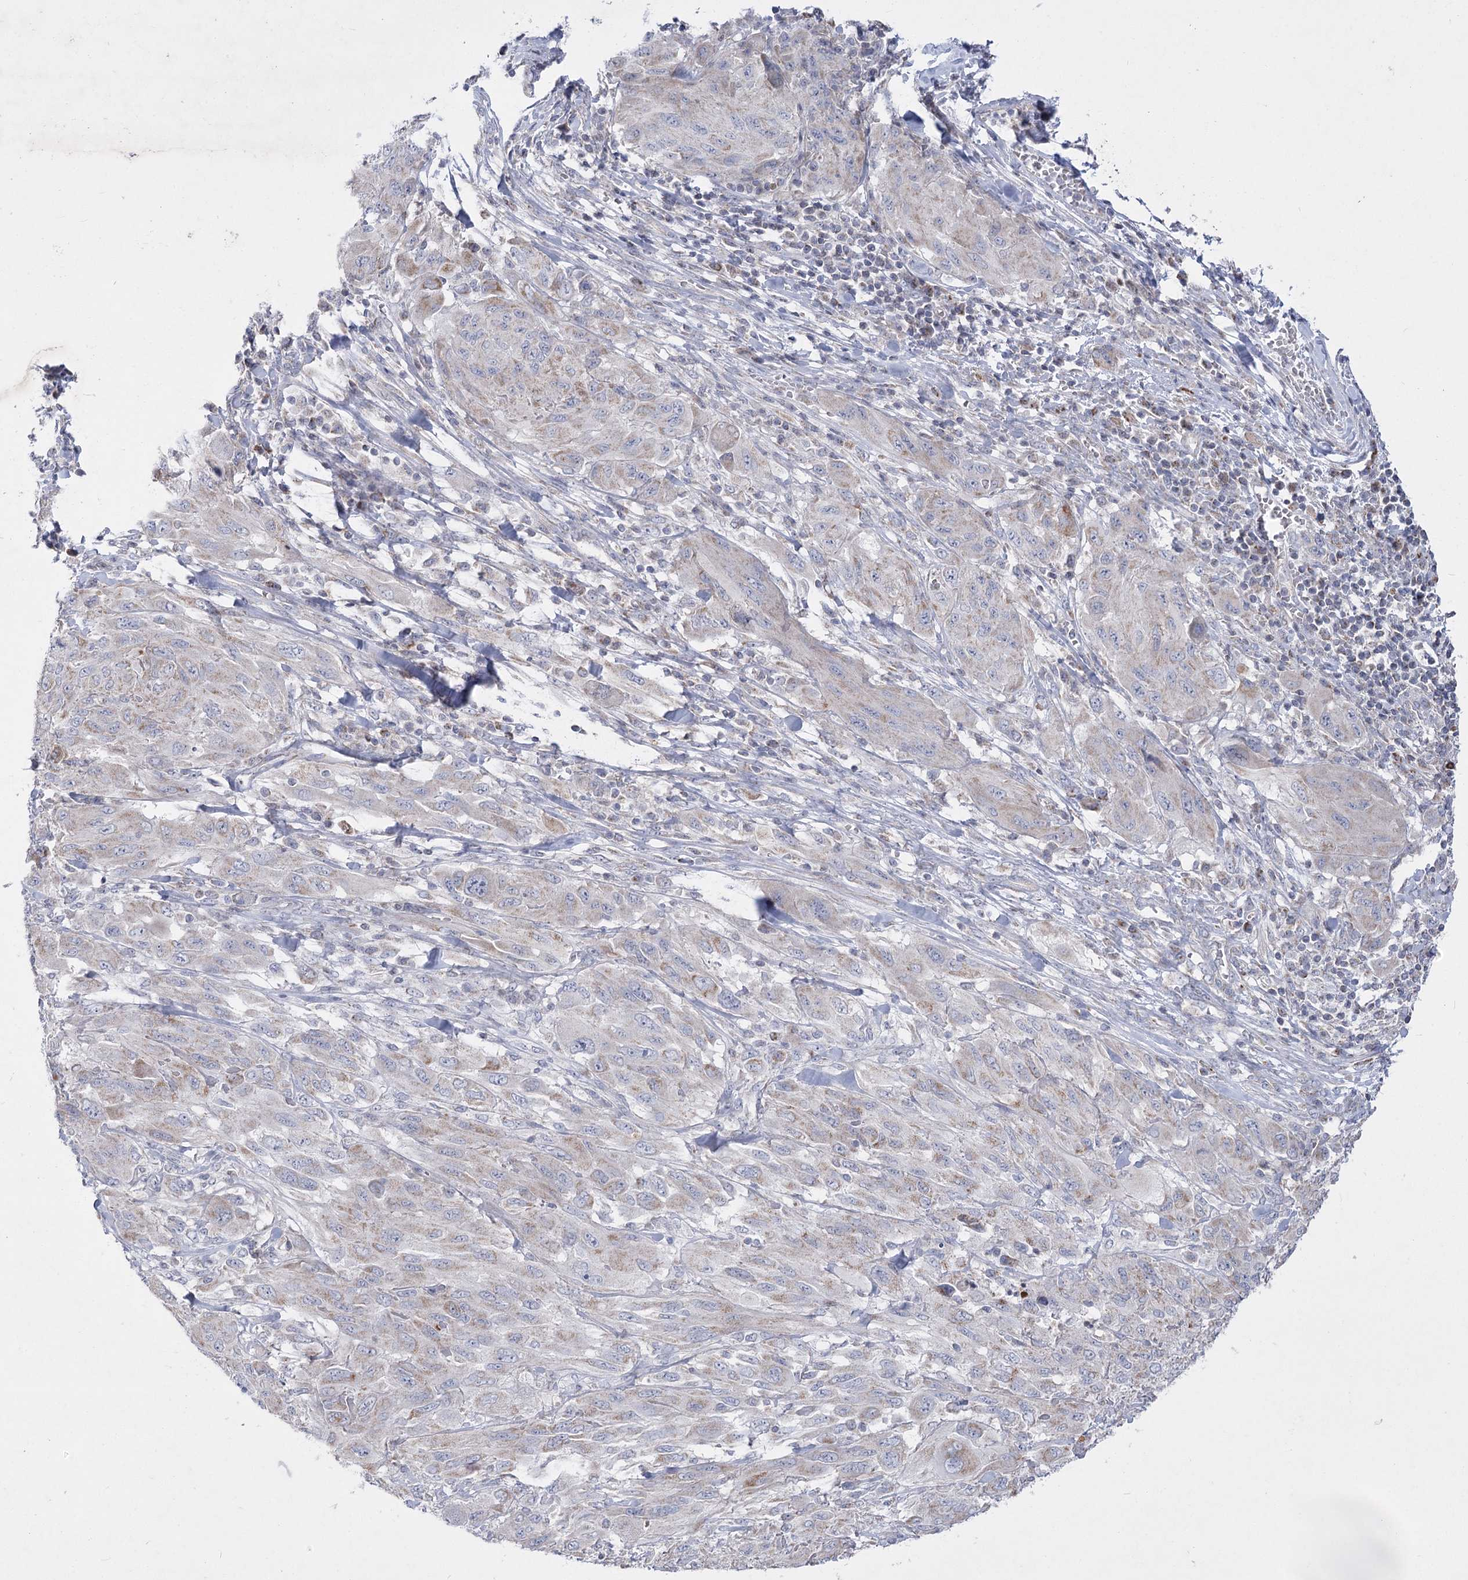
{"staining": {"intensity": "weak", "quantity": "<25%", "location": "cytoplasmic/membranous"}, "tissue": "melanoma", "cell_type": "Tumor cells", "image_type": "cancer", "snomed": [{"axis": "morphology", "description": "Malignant melanoma, NOS"}, {"axis": "topography", "description": "Skin"}], "caption": "This is an immunohistochemistry micrograph of malignant melanoma. There is no staining in tumor cells.", "gene": "PDHB", "patient": {"sex": "female", "age": 91}}